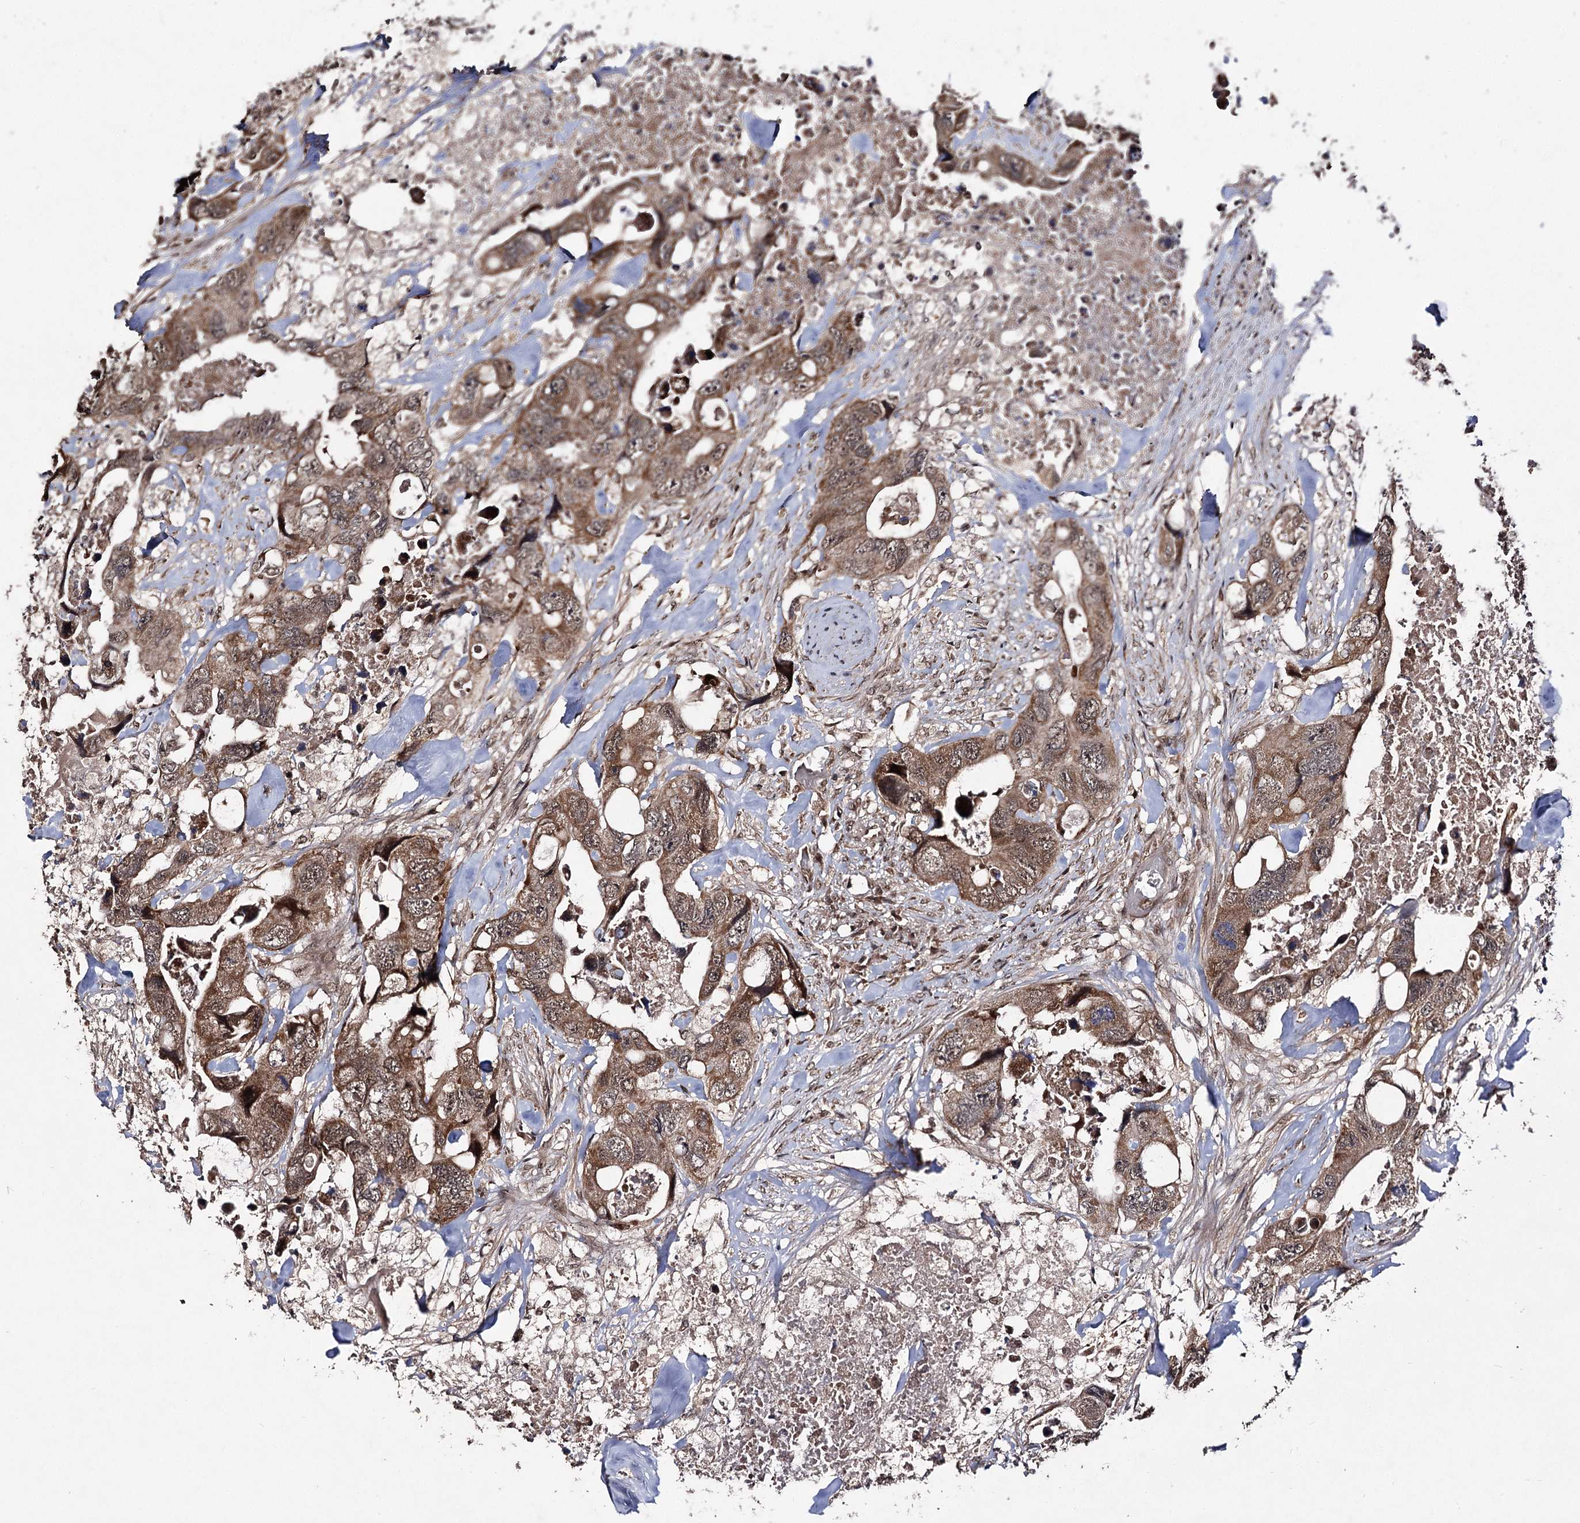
{"staining": {"intensity": "strong", "quantity": ">75%", "location": "cytoplasmic/membranous,nuclear"}, "tissue": "colorectal cancer", "cell_type": "Tumor cells", "image_type": "cancer", "snomed": [{"axis": "morphology", "description": "Adenocarcinoma, NOS"}, {"axis": "topography", "description": "Rectum"}], "caption": "Protein staining of colorectal adenocarcinoma tissue reveals strong cytoplasmic/membranous and nuclear expression in approximately >75% of tumor cells.", "gene": "FAM53B", "patient": {"sex": "male", "age": 57}}